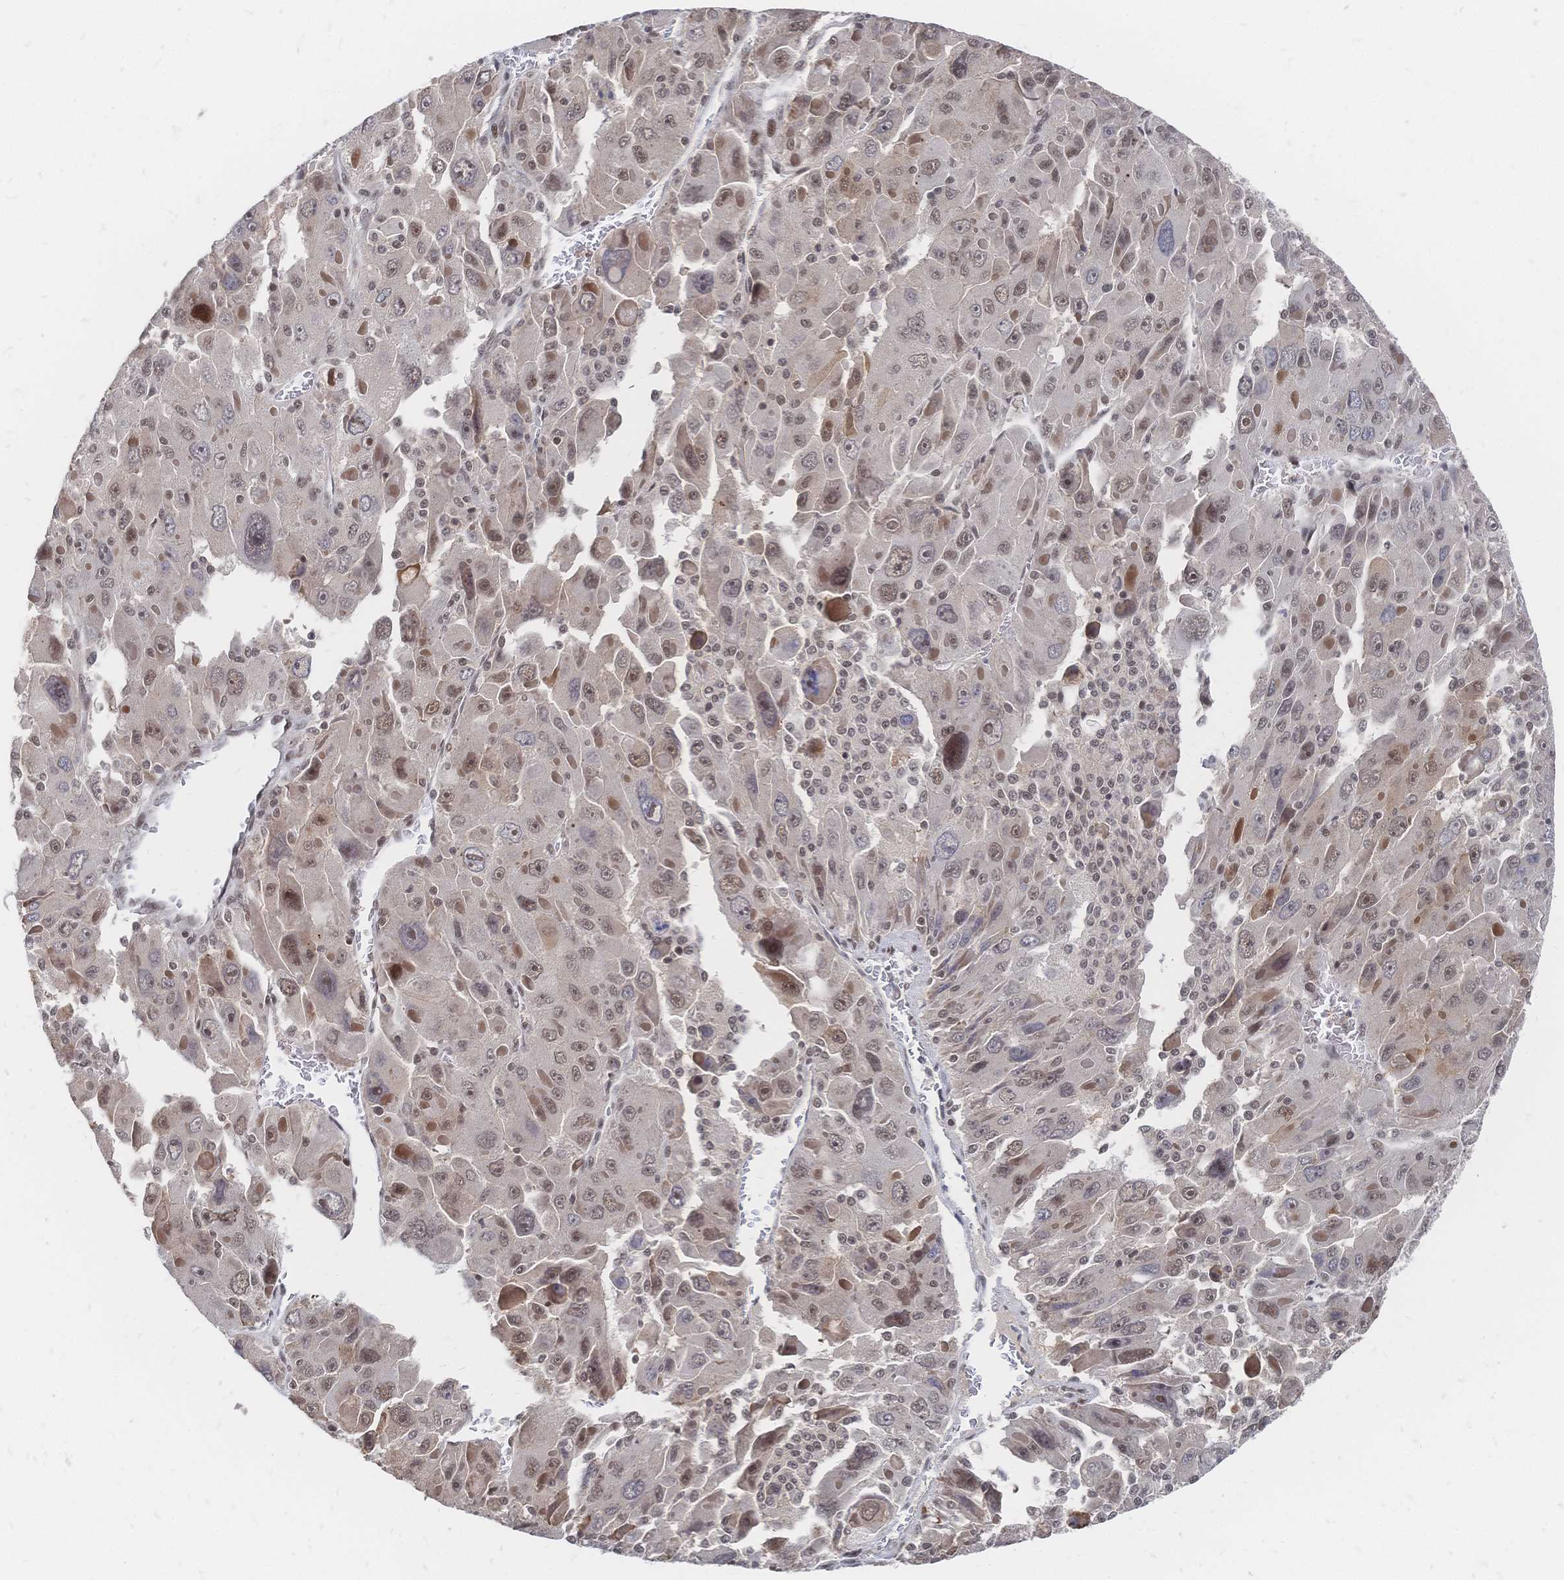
{"staining": {"intensity": "weak", "quantity": ">75%", "location": "nuclear"}, "tissue": "liver cancer", "cell_type": "Tumor cells", "image_type": "cancer", "snomed": [{"axis": "morphology", "description": "Carcinoma, Hepatocellular, NOS"}, {"axis": "topography", "description": "Liver"}], "caption": "This micrograph demonstrates IHC staining of human liver cancer (hepatocellular carcinoma), with low weak nuclear positivity in approximately >75% of tumor cells.", "gene": "NELFA", "patient": {"sex": "female", "age": 41}}